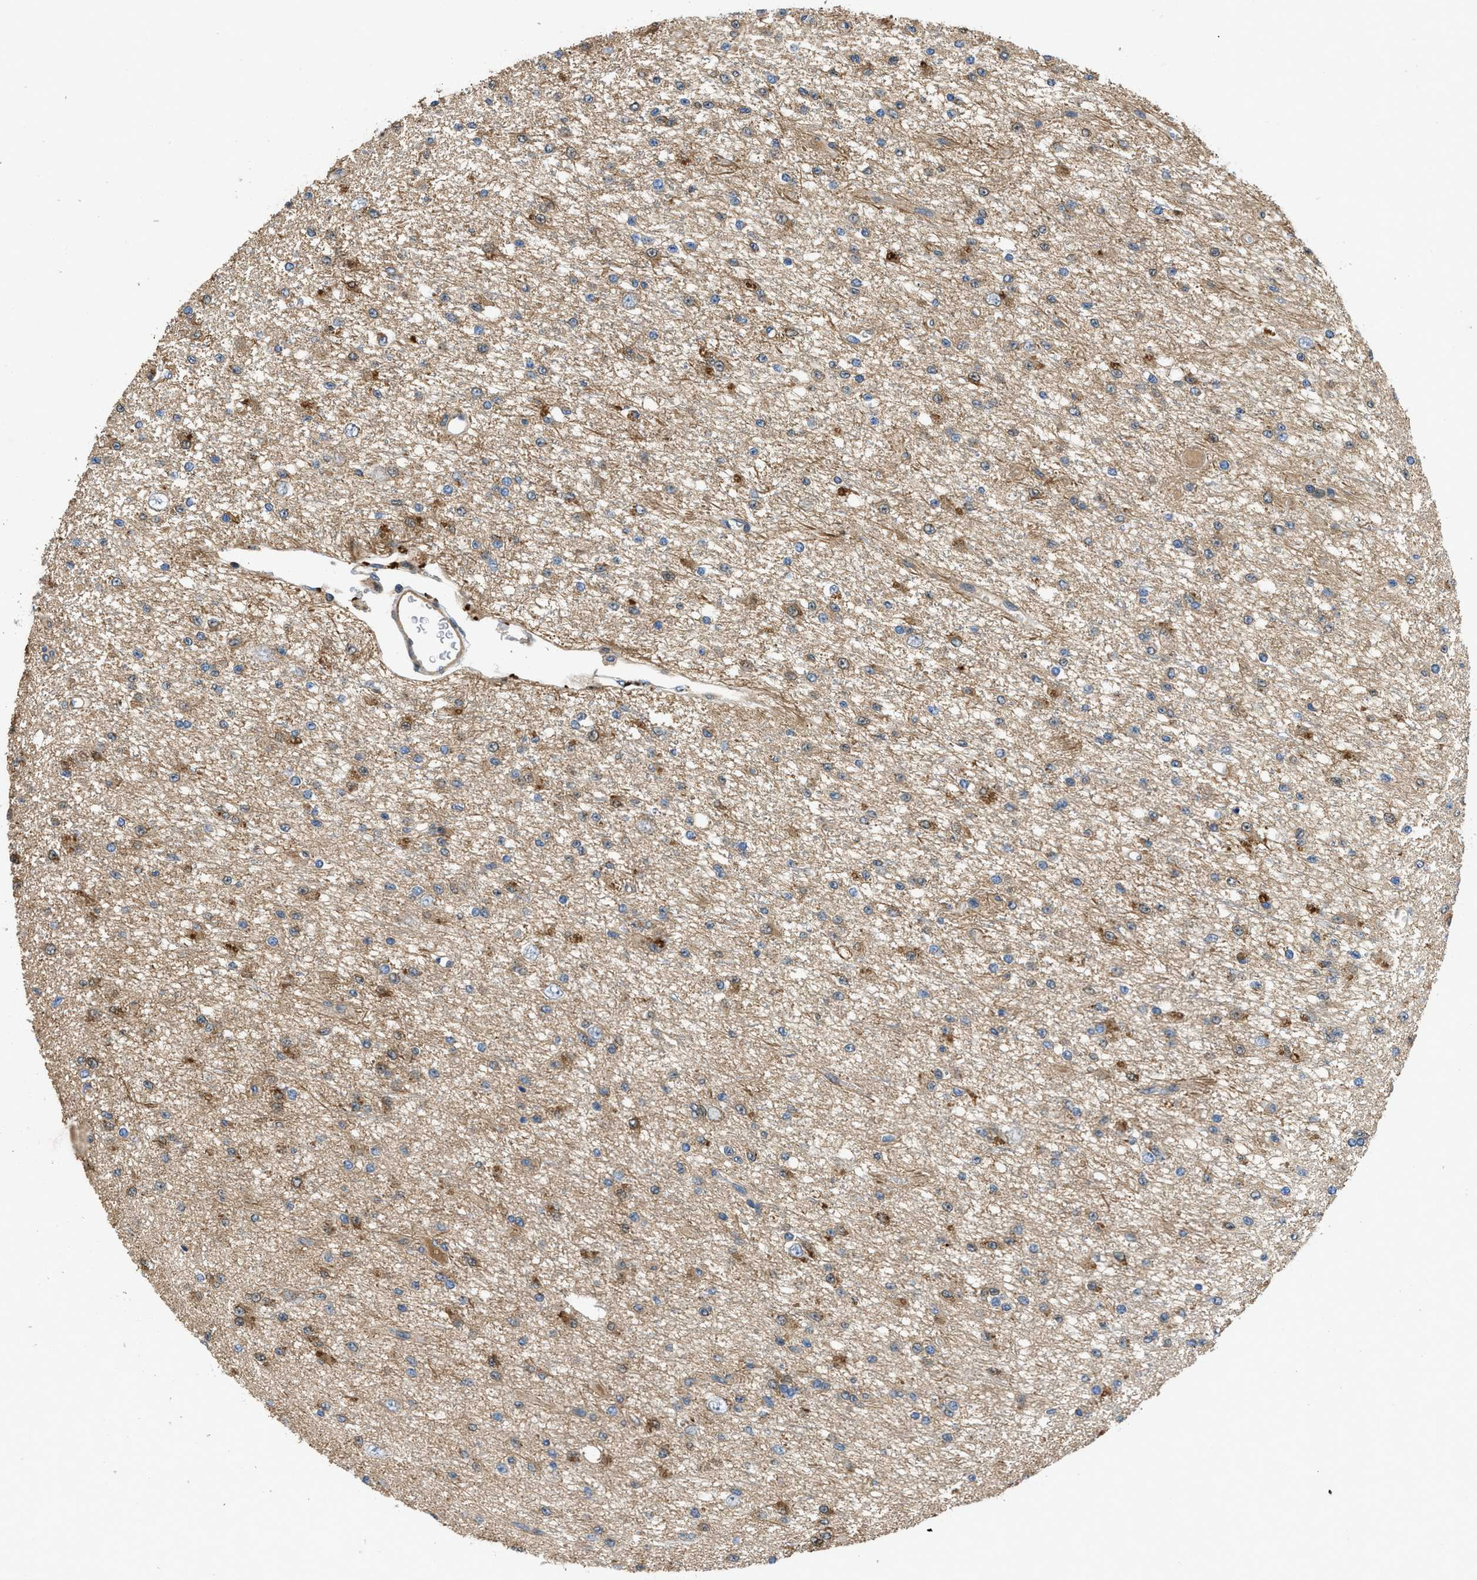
{"staining": {"intensity": "moderate", "quantity": "25%-75%", "location": "cytoplasmic/membranous"}, "tissue": "glioma", "cell_type": "Tumor cells", "image_type": "cancer", "snomed": [{"axis": "morphology", "description": "Glioma, malignant, Low grade"}, {"axis": "topography", "description": "Brain"}], "caption": "Glioma was stained to show a protein in brown. There is medium levels of moderate cytoplasmic/membranous expression in about 25%-75% of tumor cells. The protein of interest is stained brown, and the nuclei are stained in blue (DAB (3,3'-diaminobenzidine) IHC with brightfield microscopy, high magnification).", "gene": "GPR31", "patient": {"sex": "male", "age": 38}}